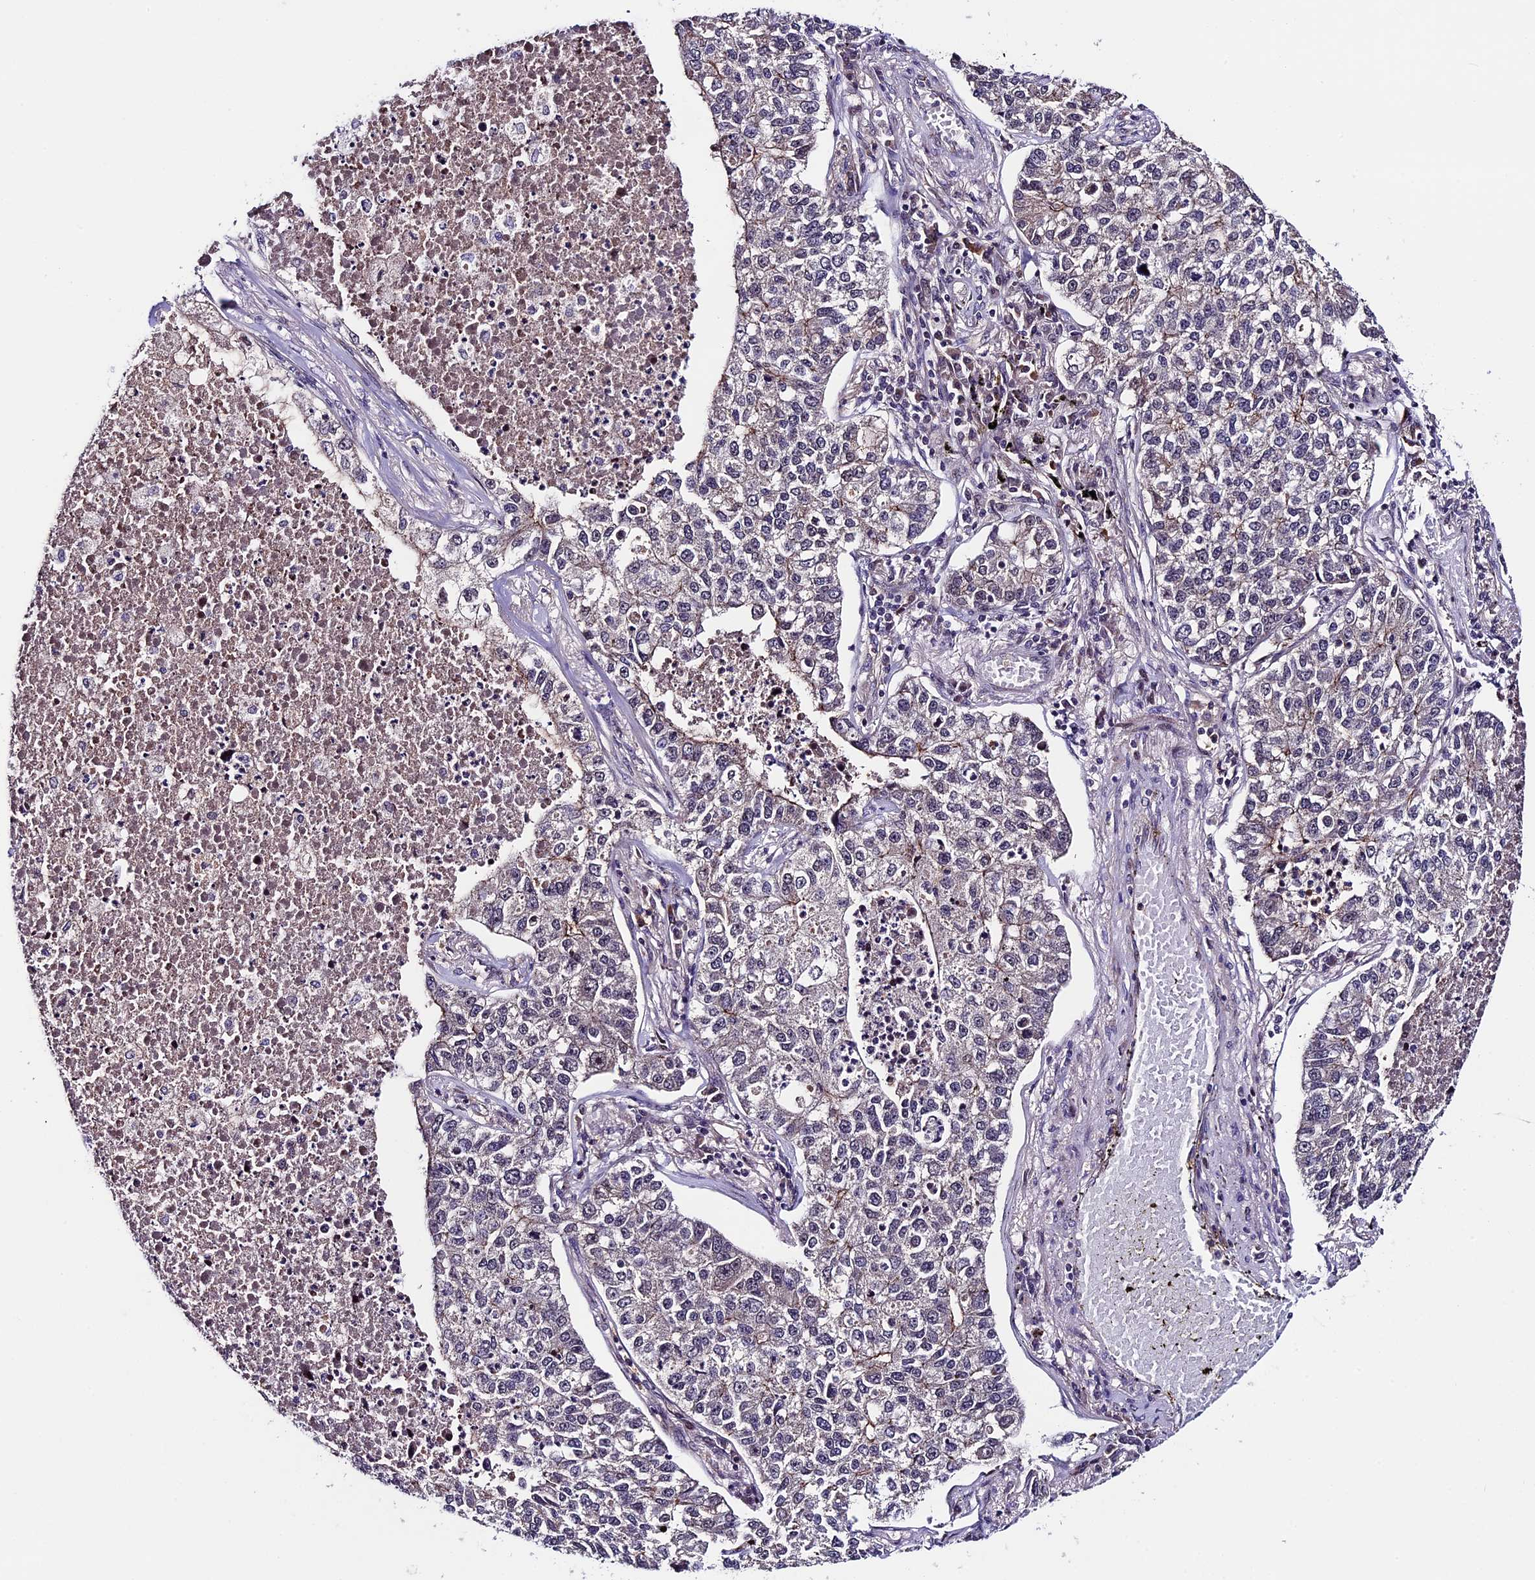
{"staining": {"intensity": "weak", "quantity": "<25%", "location": "cytoplasmic/membranous"}, "tissue": "lung cancer", "cell_type": "Tumor cells", "image_type": "cancer", "snomed": [{"axis": "morphology", "description": "Adenocarcinoma, NOS"}, {"axis": "topography", "description": "Lung"}], "caption": "Immunohistochemical staining of lung cancer (adenocarcinoma) shows no significant staining in tumor cells. (DAB (3,3'-diaminobenzidine) IHC, high magnification).", "gene": "SIPA1L3", "patient": {"sex": "male", "age": 49}}